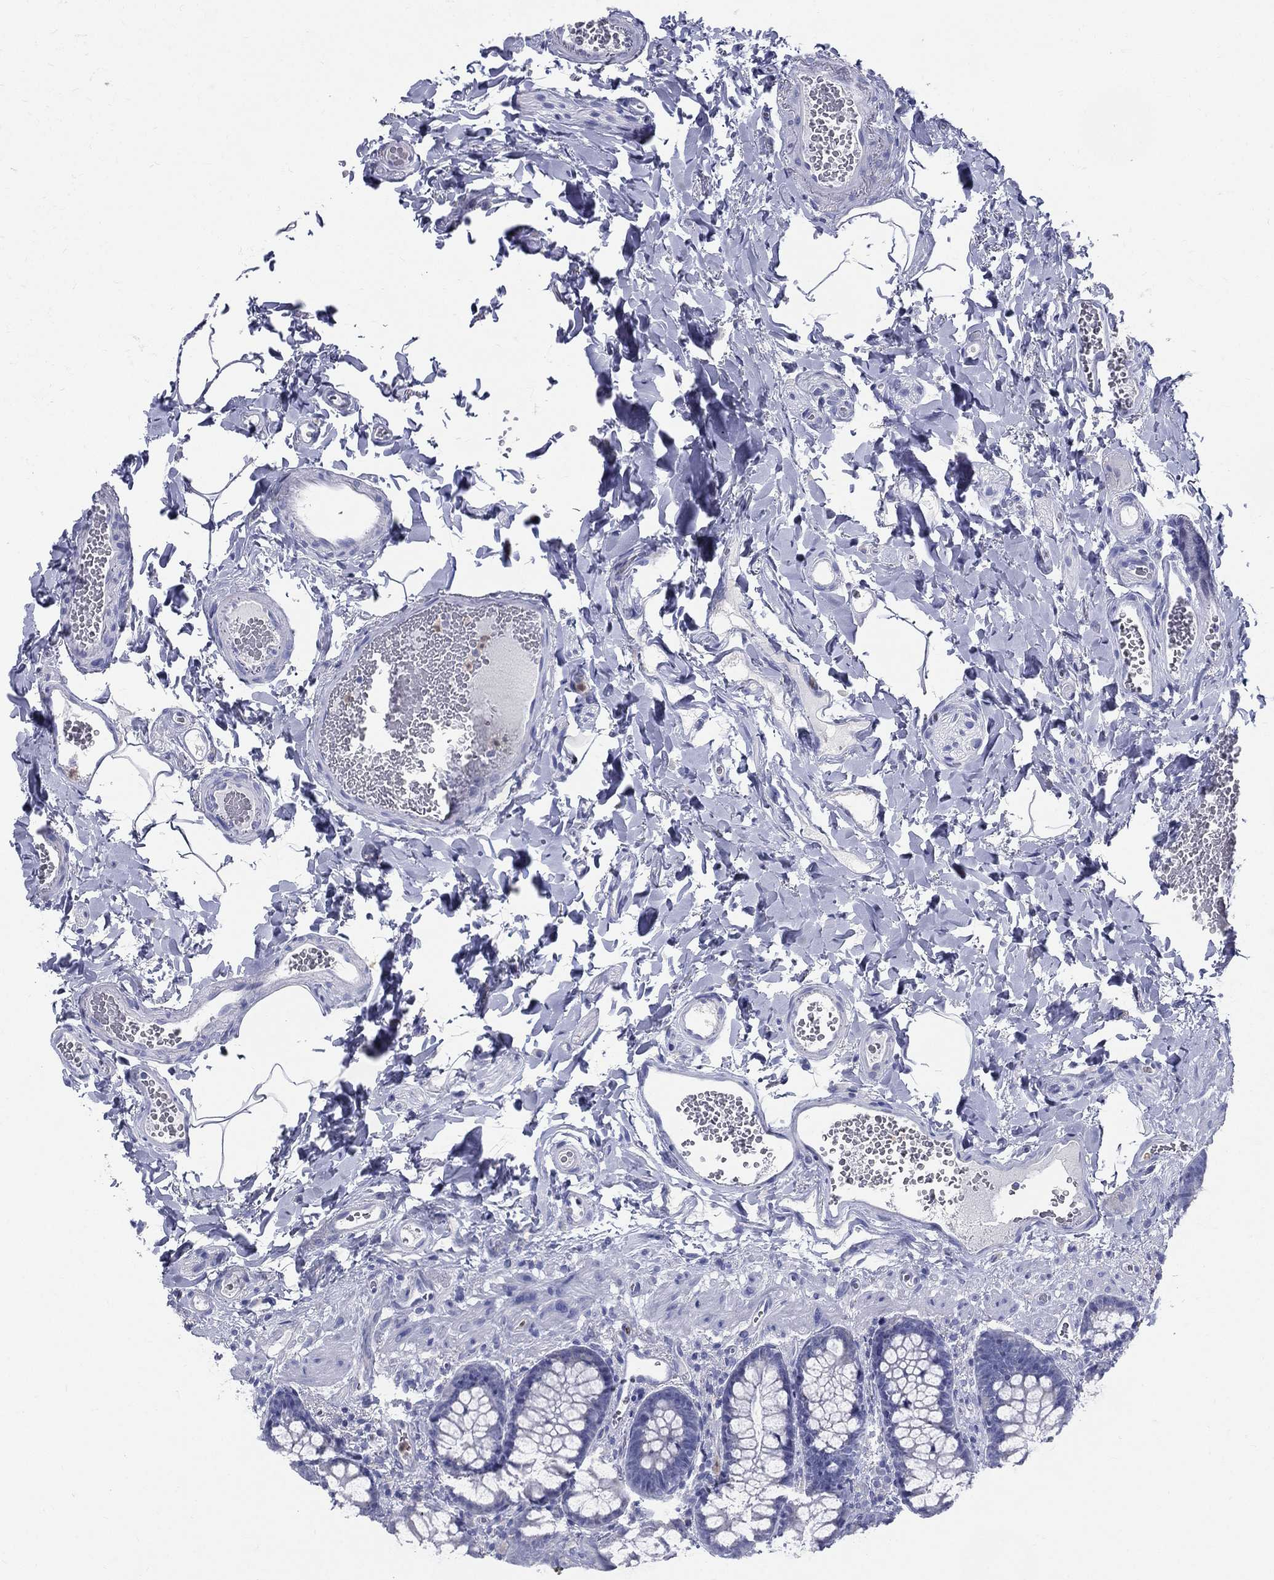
{"staining": {"intensity": "negative", "quantity": "none", "location": "none"}, "tissue": "colon", "cell_type": "Endothelial cells", "image_type": "normal", "snomed": [{"axis": "morphology", "description": "Normal tissue, NOS"}, {"axis": "topography", "description": "Colon"}], "caption": "Colon was stained to show a protein in brown. There is no significant positivity in endothelial cells. (DAB (3,3'-diaminobenzidine) immunohistochemistry with hematoxylin counter stain).", "gene": "DEFB121", "patient": {"sex": "female", "age": 86}}